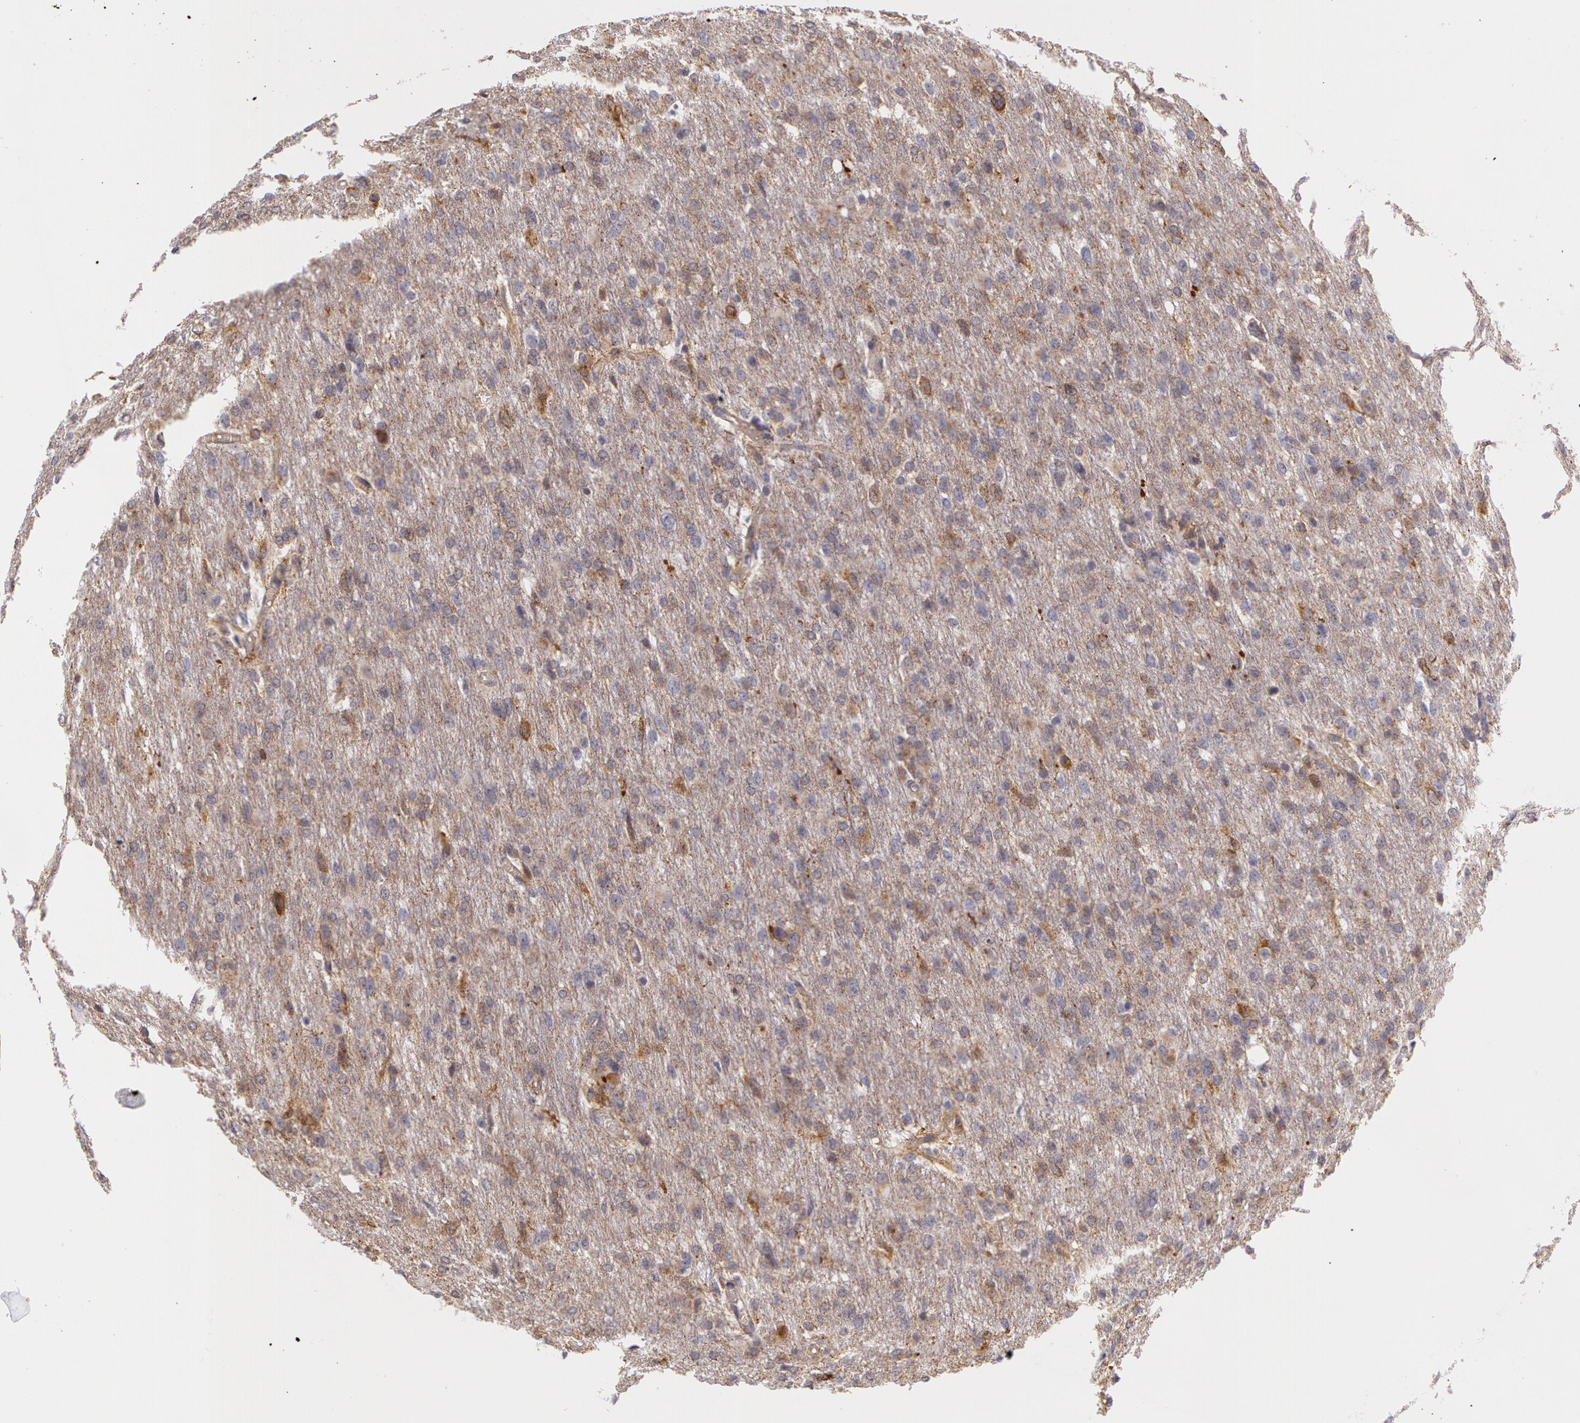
{"staining": {"intensity": "moderate", "quantity": ">75%", "location": "cytoplasmic/membranous"}, "tissue": "glioma", "cell_type": "Tumor cells", "image_type": "cancer", "snomed": [{"axis": "morphology", "description": "Glioma, malignant, High grade"}, {"axis": "topography", "description": "Brain"}], "caption": "This is a histology image of immunohistochemistry staining of high-grade glioma (malignant), which shows moderate expression in the cytoplasmic/membranous of tumor cells.", "gene": "APP", "patient": {"sex": "male", "age": 68}}